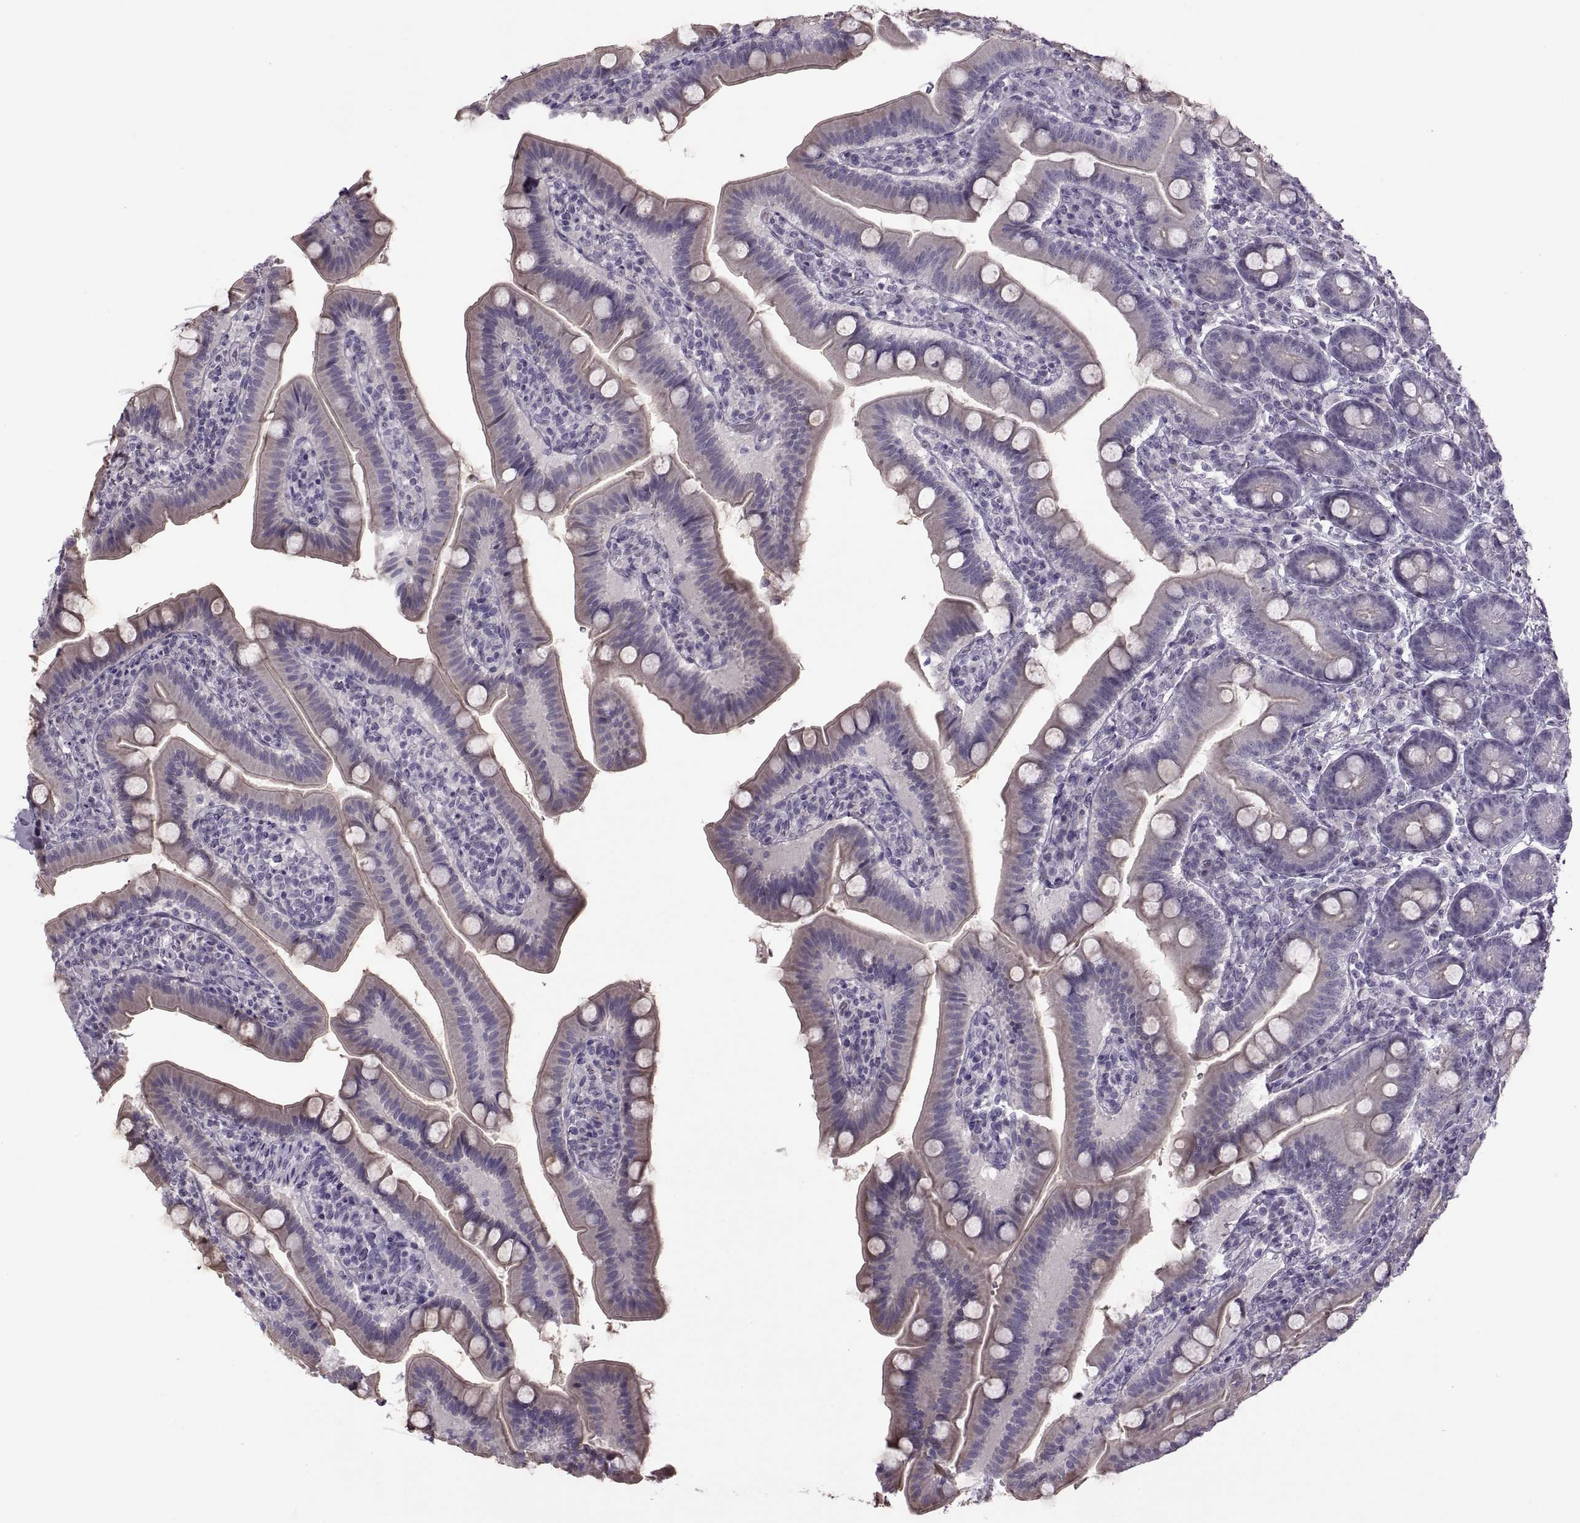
{"staining": {"intensity": "weak", "quantity": "25%-75%", "location": "cytoplasmic/membranous"}, "tissue": "small intestine", "cell_type": "Glandular cells", "image_type": "normal", "snomed": [{"axis": "morphology", "description": "Normal tissue, NOS"}, {"axis": "topography", "description": "Small intestine"}], "caption": "Protein expression by immunohistochemistry reveals weak cytoplasmic/membranous staining in about 25%-75% of glandular cells in benign small intestine. (DAB IHC with brightfield microscopy, high magnification).", "gene": "RSPH6A", "patient": {"sex": "male", "age": 66}}